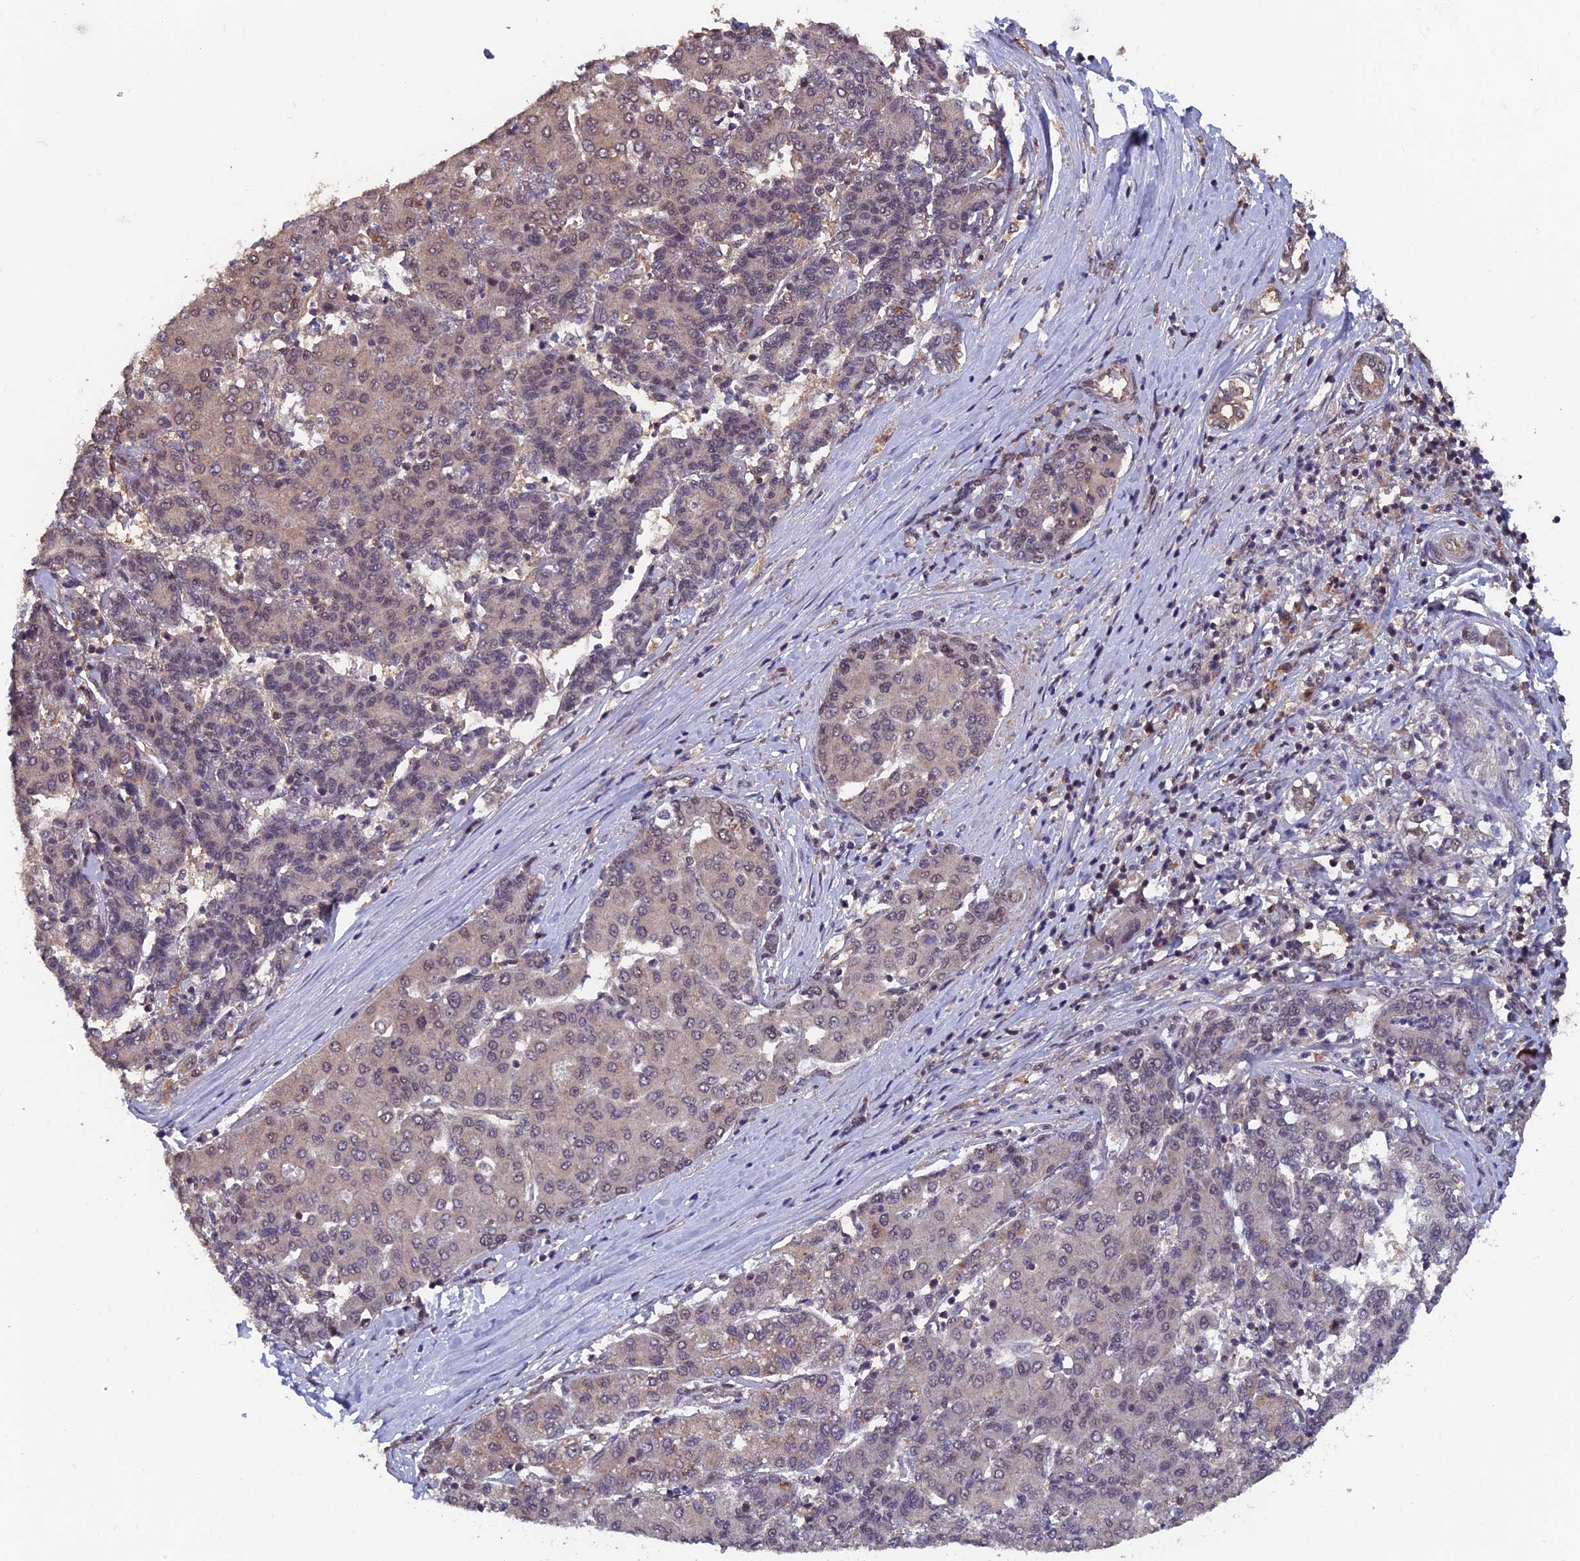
{"staining": {"intensity": "weak", "quantity": "<25%", "location": "cytoplasmic/membranous,nuclear"}, "tissue": "liver cancer", "cell_type": "Tumor cells", "image_type": "cancer", "snomed": [{"axis": "morphology", "description": "Carcinoma, Hepatocellular, NOS"}, {"axis": "topography", "description": "Liver"}], "caption": "Immunohistochemistry histopathology image of neoplastic tissue: liver hepatocellular carcinoma stained with DAB reveals no significant protein positivity in tumor cells. (Immunohistochemistry (ihc), brightfield microscopy, high magnification).", "gene": "FAM53C", "patient": {"sex": "male", "age": 65}}